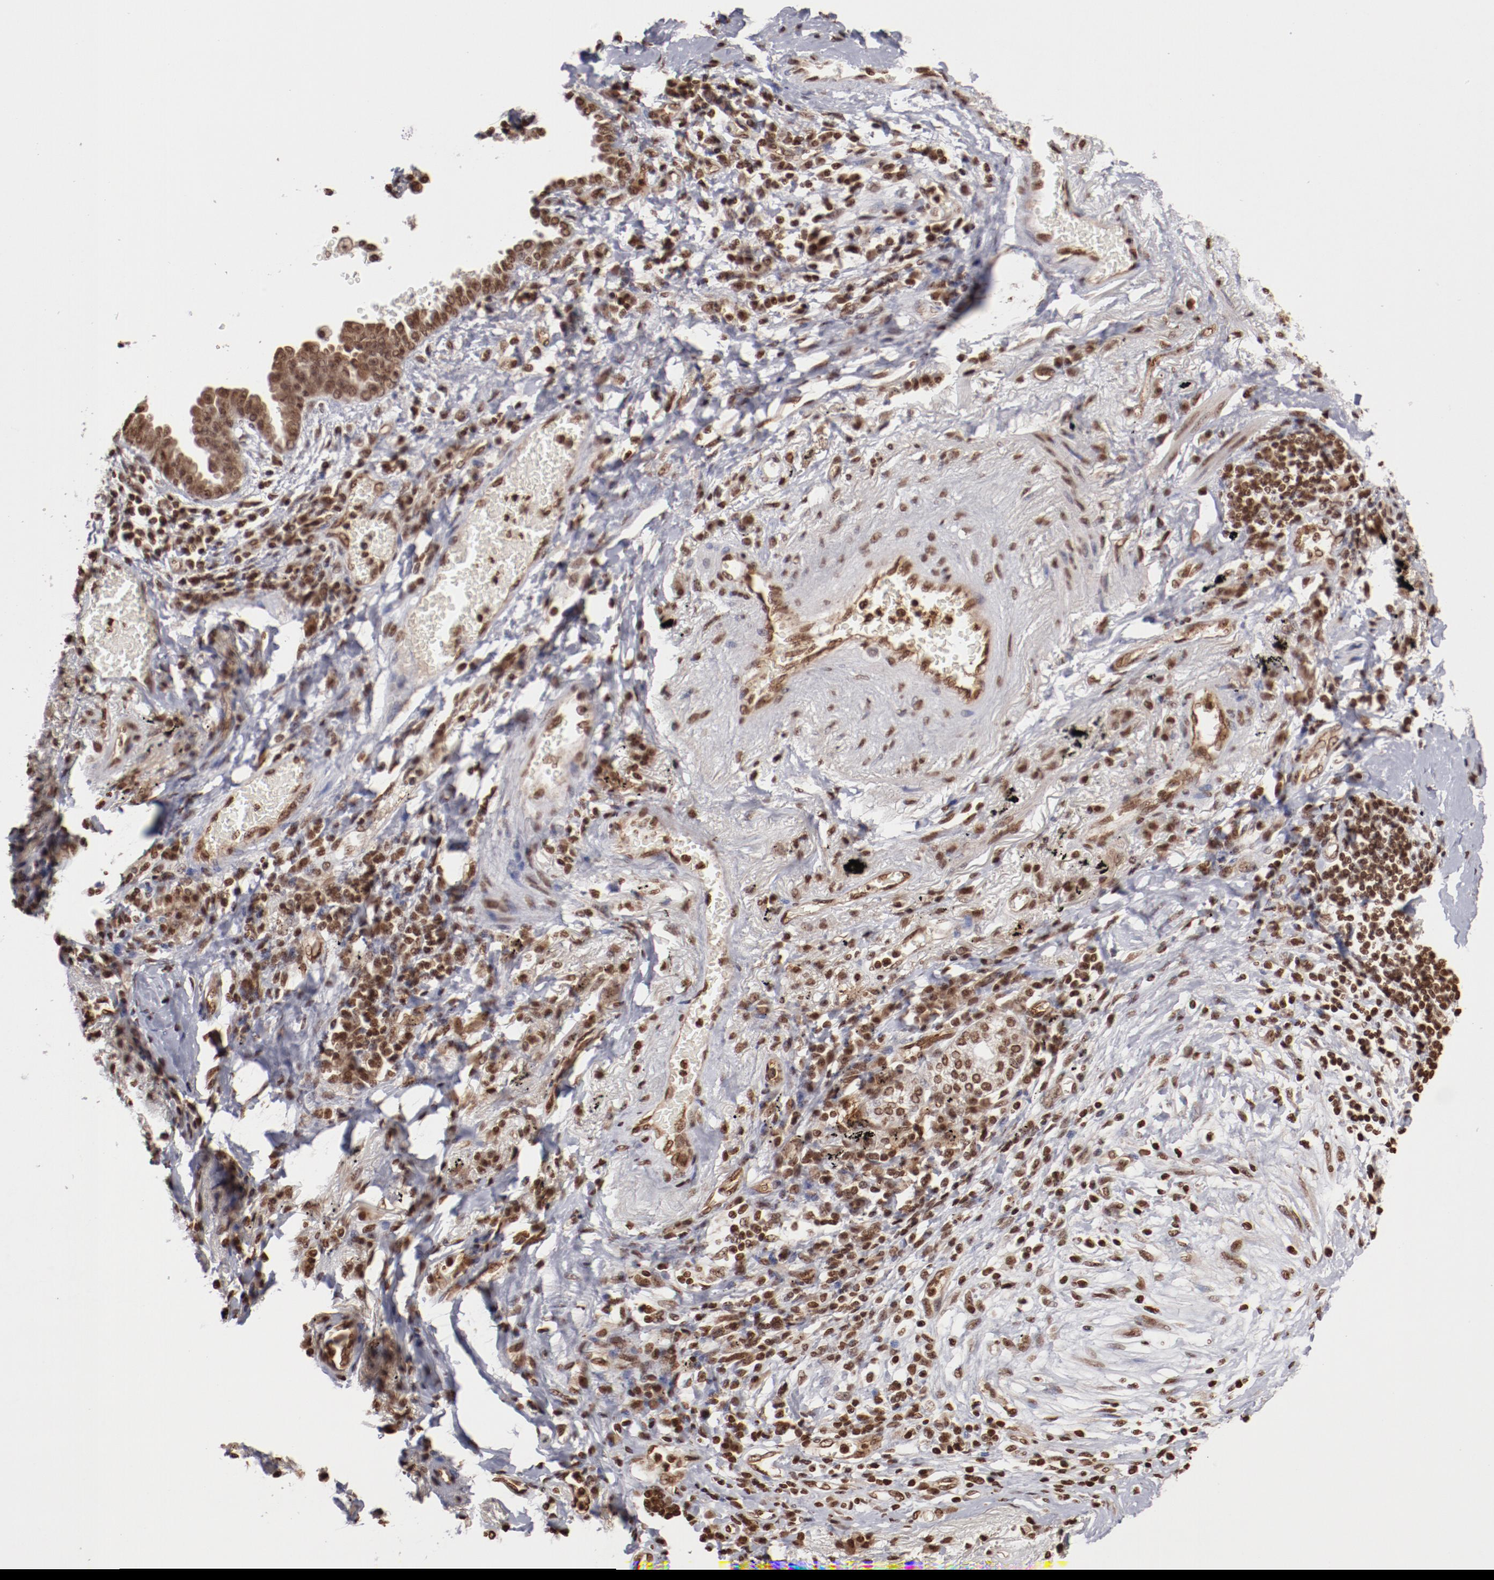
{"staining": {"intensity": "moderate", "quantity": ">75%", "location": "nuclear"}, "tissue": "lung cancer", "cell_type": "Tumor cells", "image_type": "cancer", "snomed": [{"axis": "morphology", "description": "Adenocarcinoma, NOS"}, {"axis": "topography", "description": "Lung"}], "caption": "The micrograph demonstrates staining of lung adenocarcinoma, revealing moderate nuclear protein expression (brown color) within tumor cells. (DAB (3,3'-diaminobenzidine) IHC, brown staining for protein, blue staining for nuclei).", "gene": "ABL2", "patient": {"sex": "female", "age": 64}}